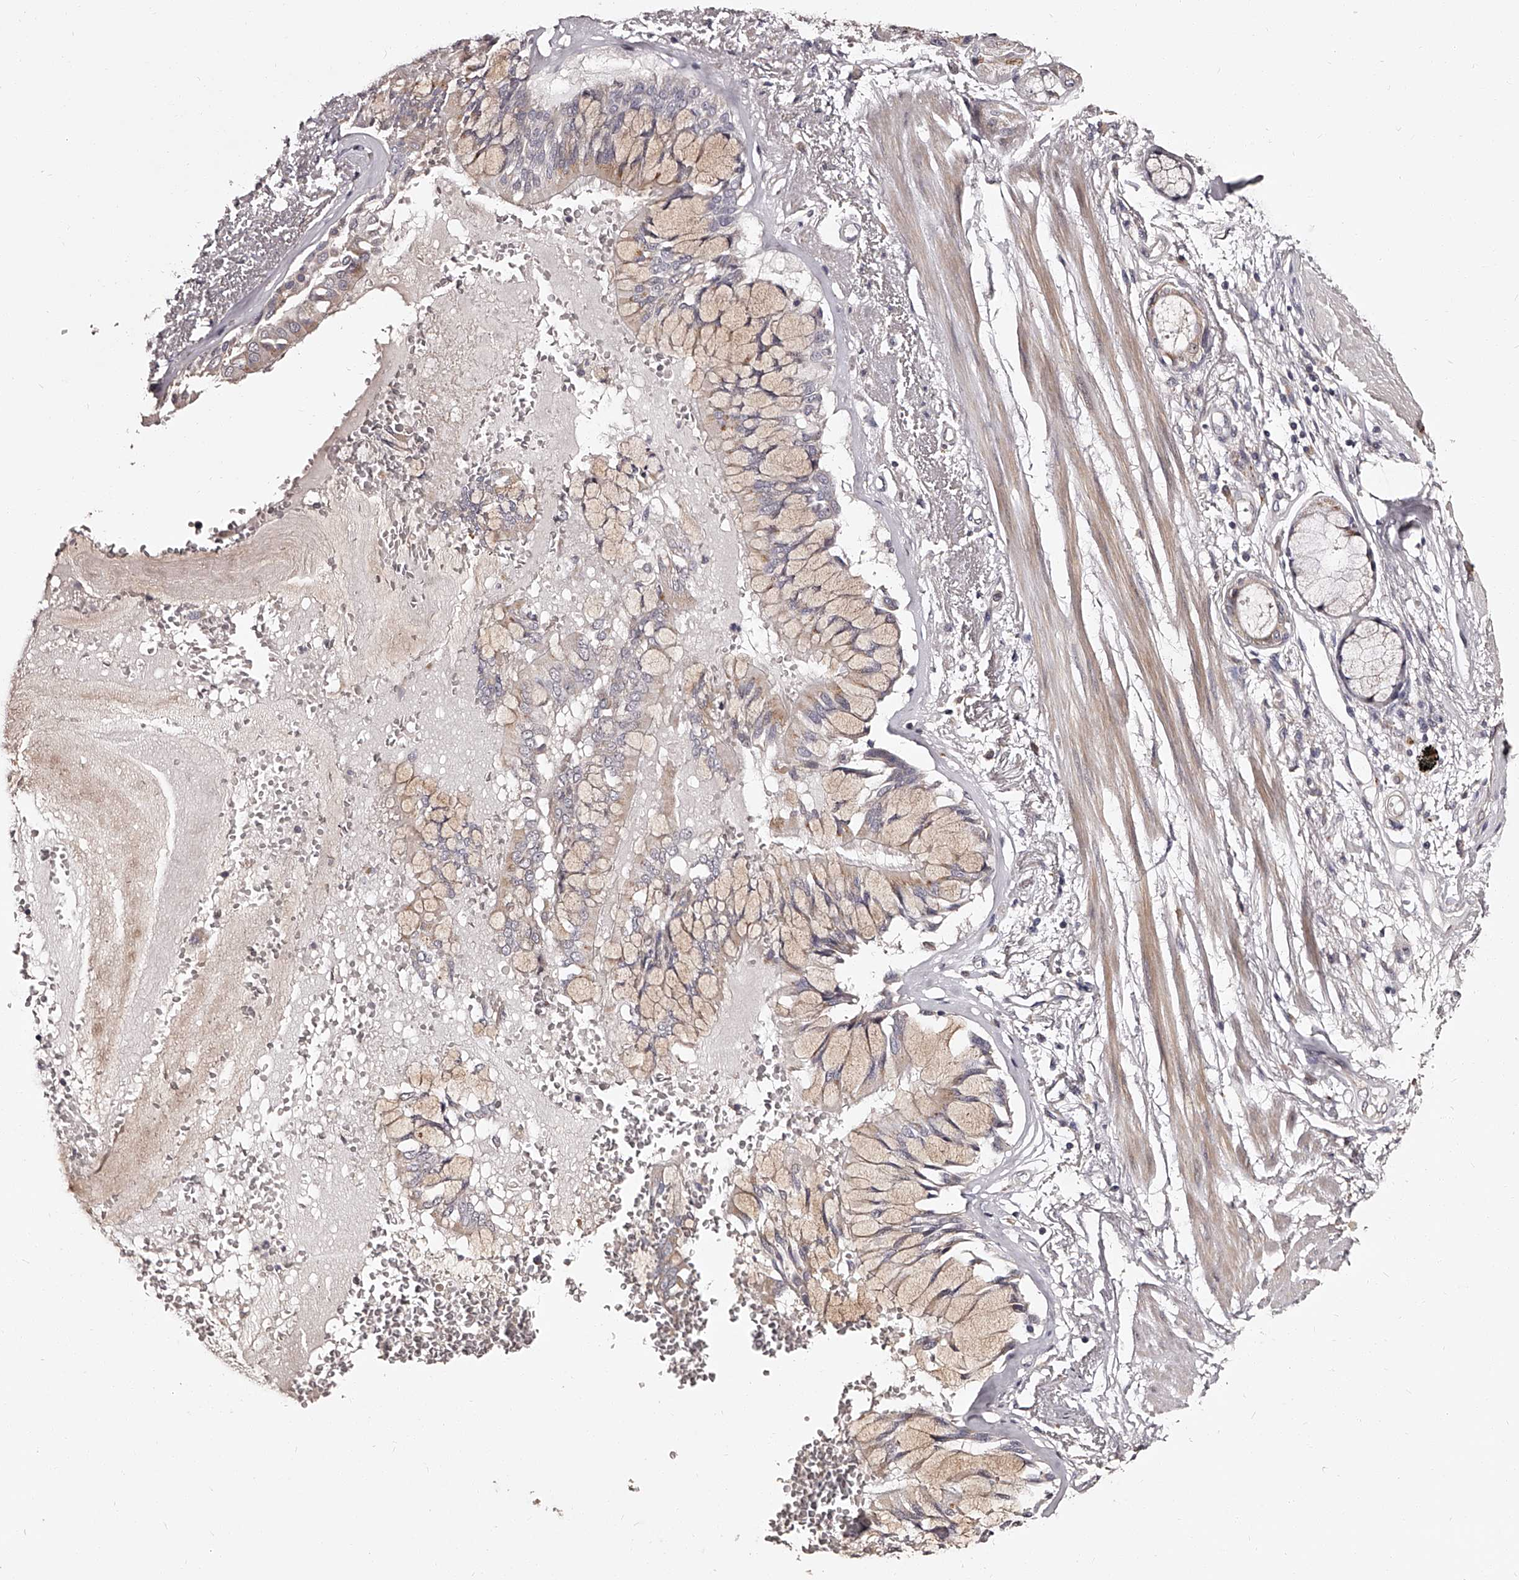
{"staining": {"intensity": "moderate", "quantity": ">75%", "location": "cytoplasmic/membranous"}, "tissue": "adipose tissue", "cell_type": "Adipocytes", "image_type": "normal", "snomed": [{"axis": "morphology", "description": "Normal tissue, NOS"}, {"axis": "topography", "description": "Bronchus"}], "caption": "About >75% of adipocytes in unremarkable human adipose tissue show moderate cytoplasmic/membranous protein expression as visualized by brown immunohistochemical staining.", "gene": "RSC1A1", "patient": {"sex": "male", "age": 66}}